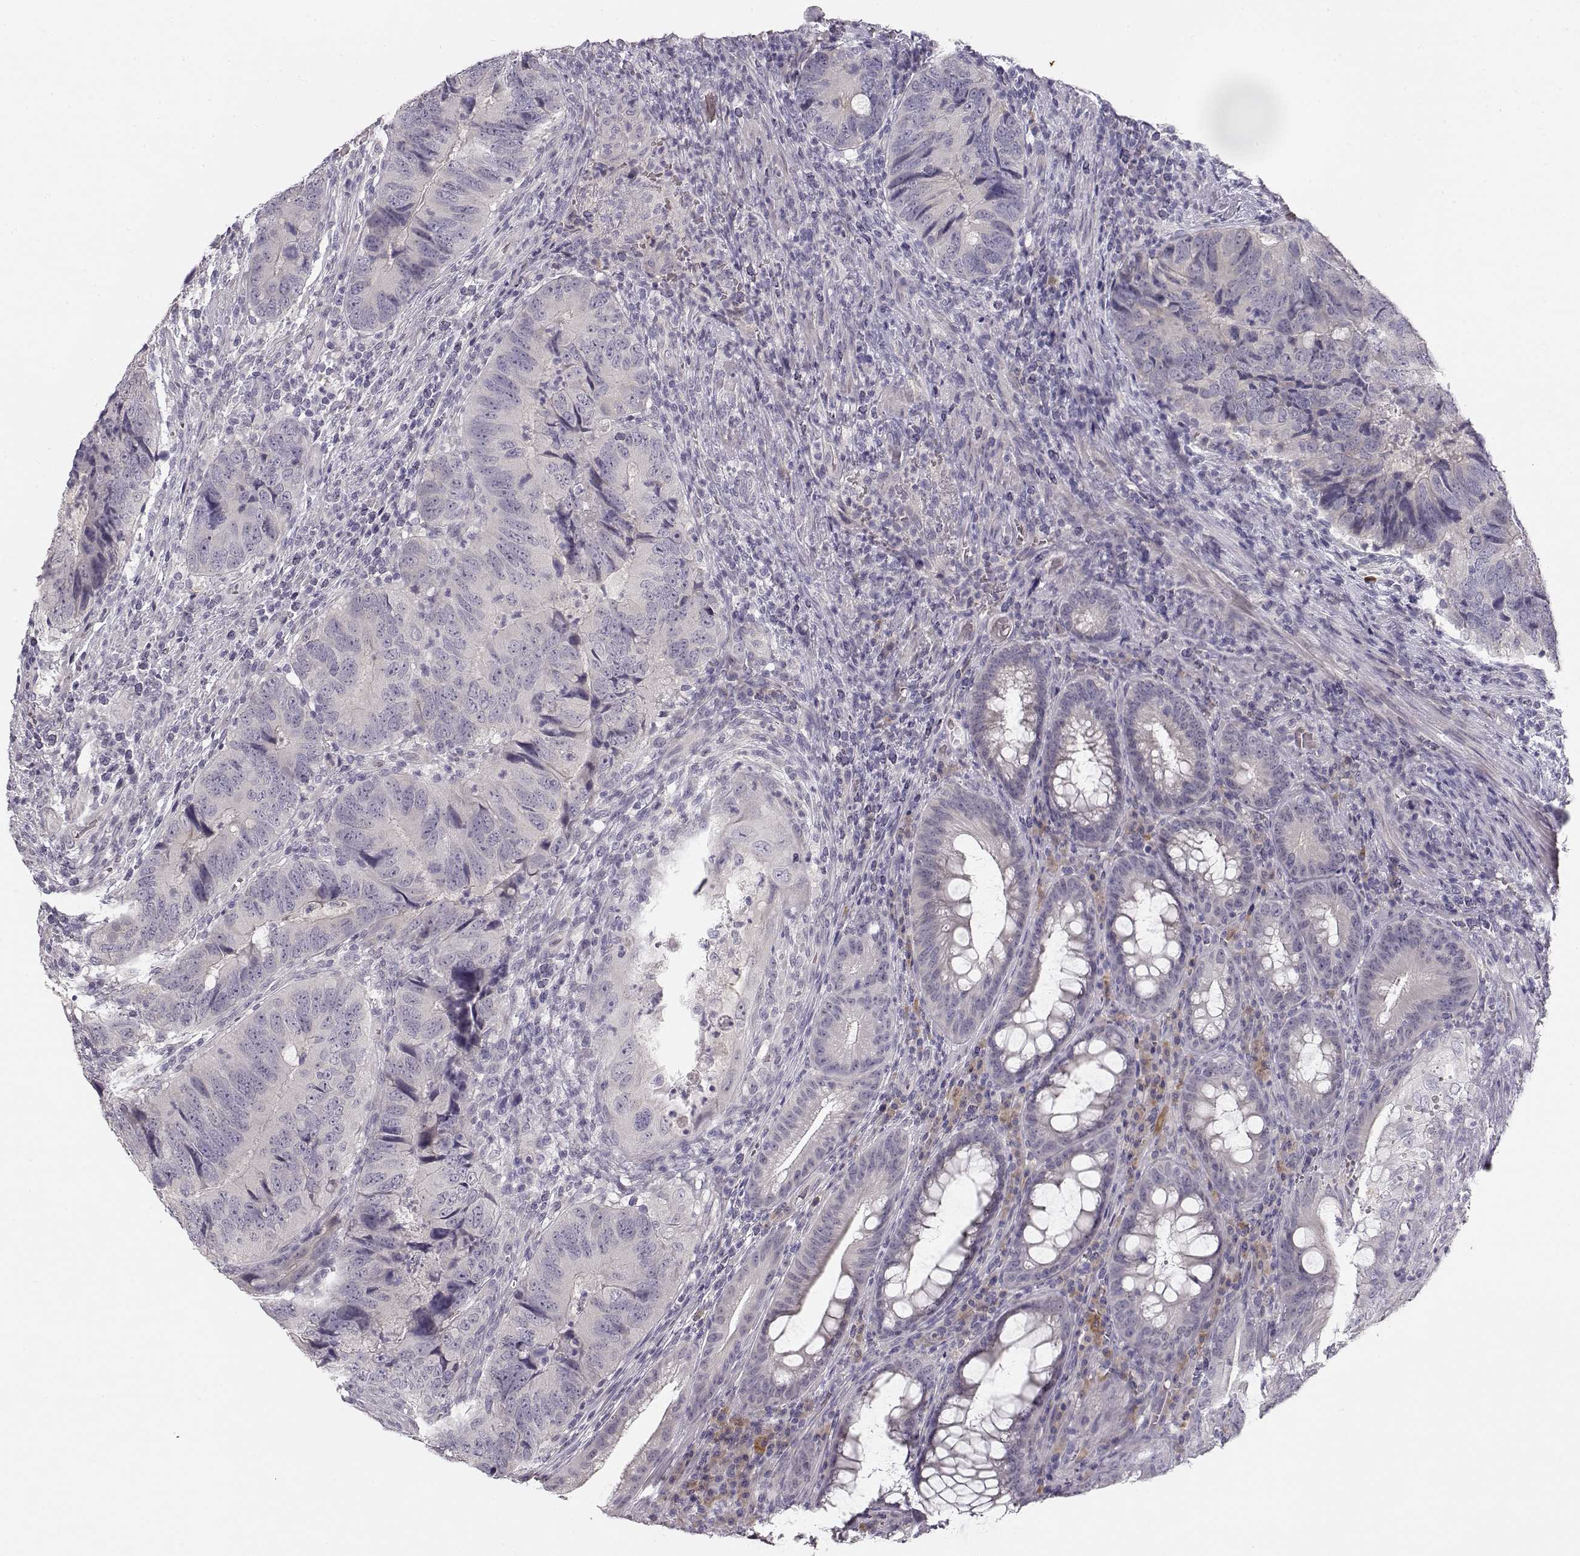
{"staining": {"intensity": "negative", "quantity": "none", "location": "none"}, "tissue": "colorectal cancer", "cell_type": "Tumor cells", "image_type": "cancer", "snomed": [{"axis": "morphology", "description": "Adenocarcinoma, NOS"}, {"axis": "topography", "description": "Colon"}], "caption": "DAB immunohistochemical staining of human adenocarcinoma (colorectal) displays no significant expression in tumor cells. The staining is performed using DAB brown chromogen with nuclei counter-stained in using hematoxylin.", "gene": "TTC26", "patient": {"sex": "male", "age": 79}}